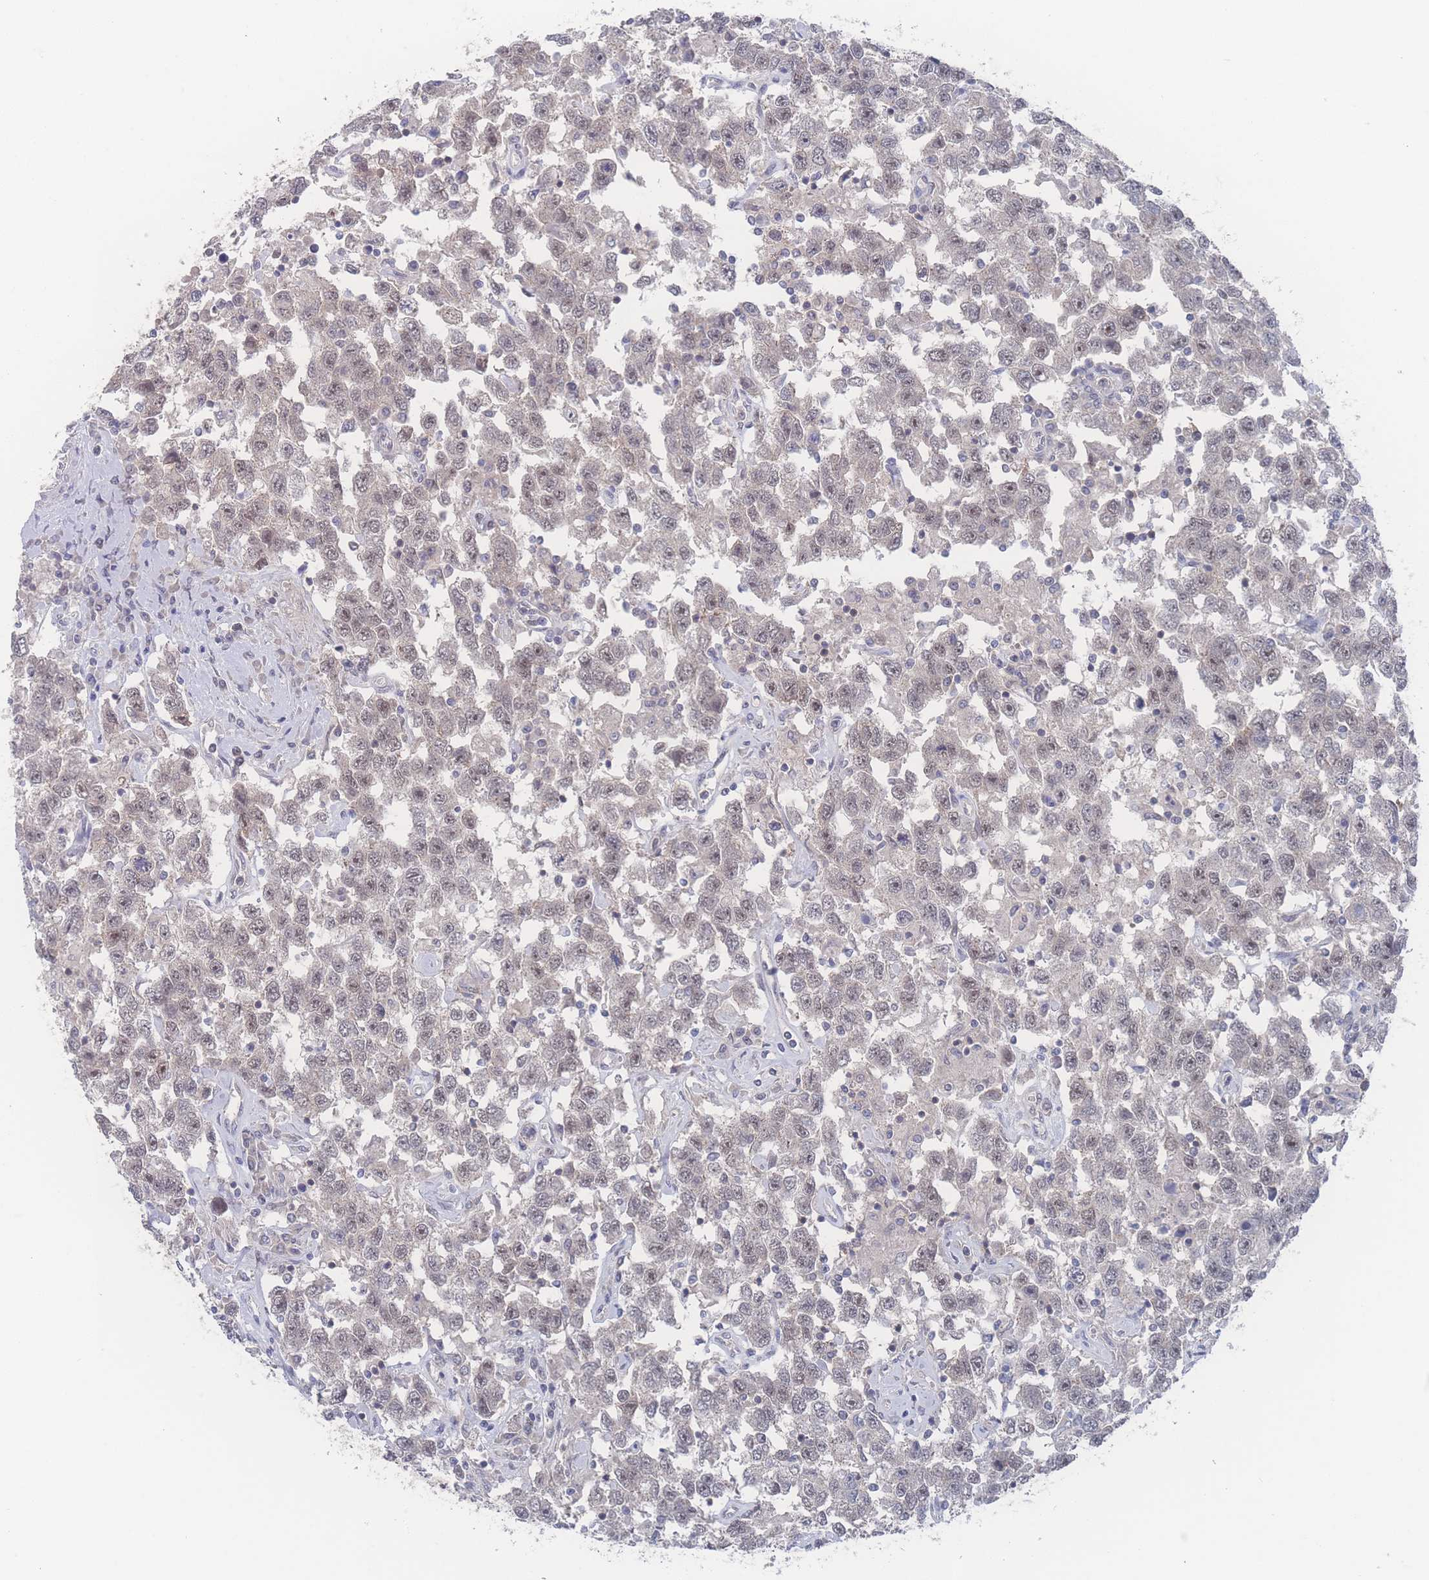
{"staining": {"intensity": "weak", "quantity": "25%-75%", "location": "nuclear"}, "tissue": "testis cancer", "cell_type": "Tumor cells", "image_type": "cancer", "snomed": [{"axis": "morphology", "description": "Seminoma, NOS"}, {"axis": "topography", "description": "Testis"}], "caption": "This is an image of immunohistochemistry staining of testis cancer (seminoma), which shows weak staining in the nuclear of tumor cells.", "gene": "NBEAL1", "patient": {"sex": "male", "age": 41}}